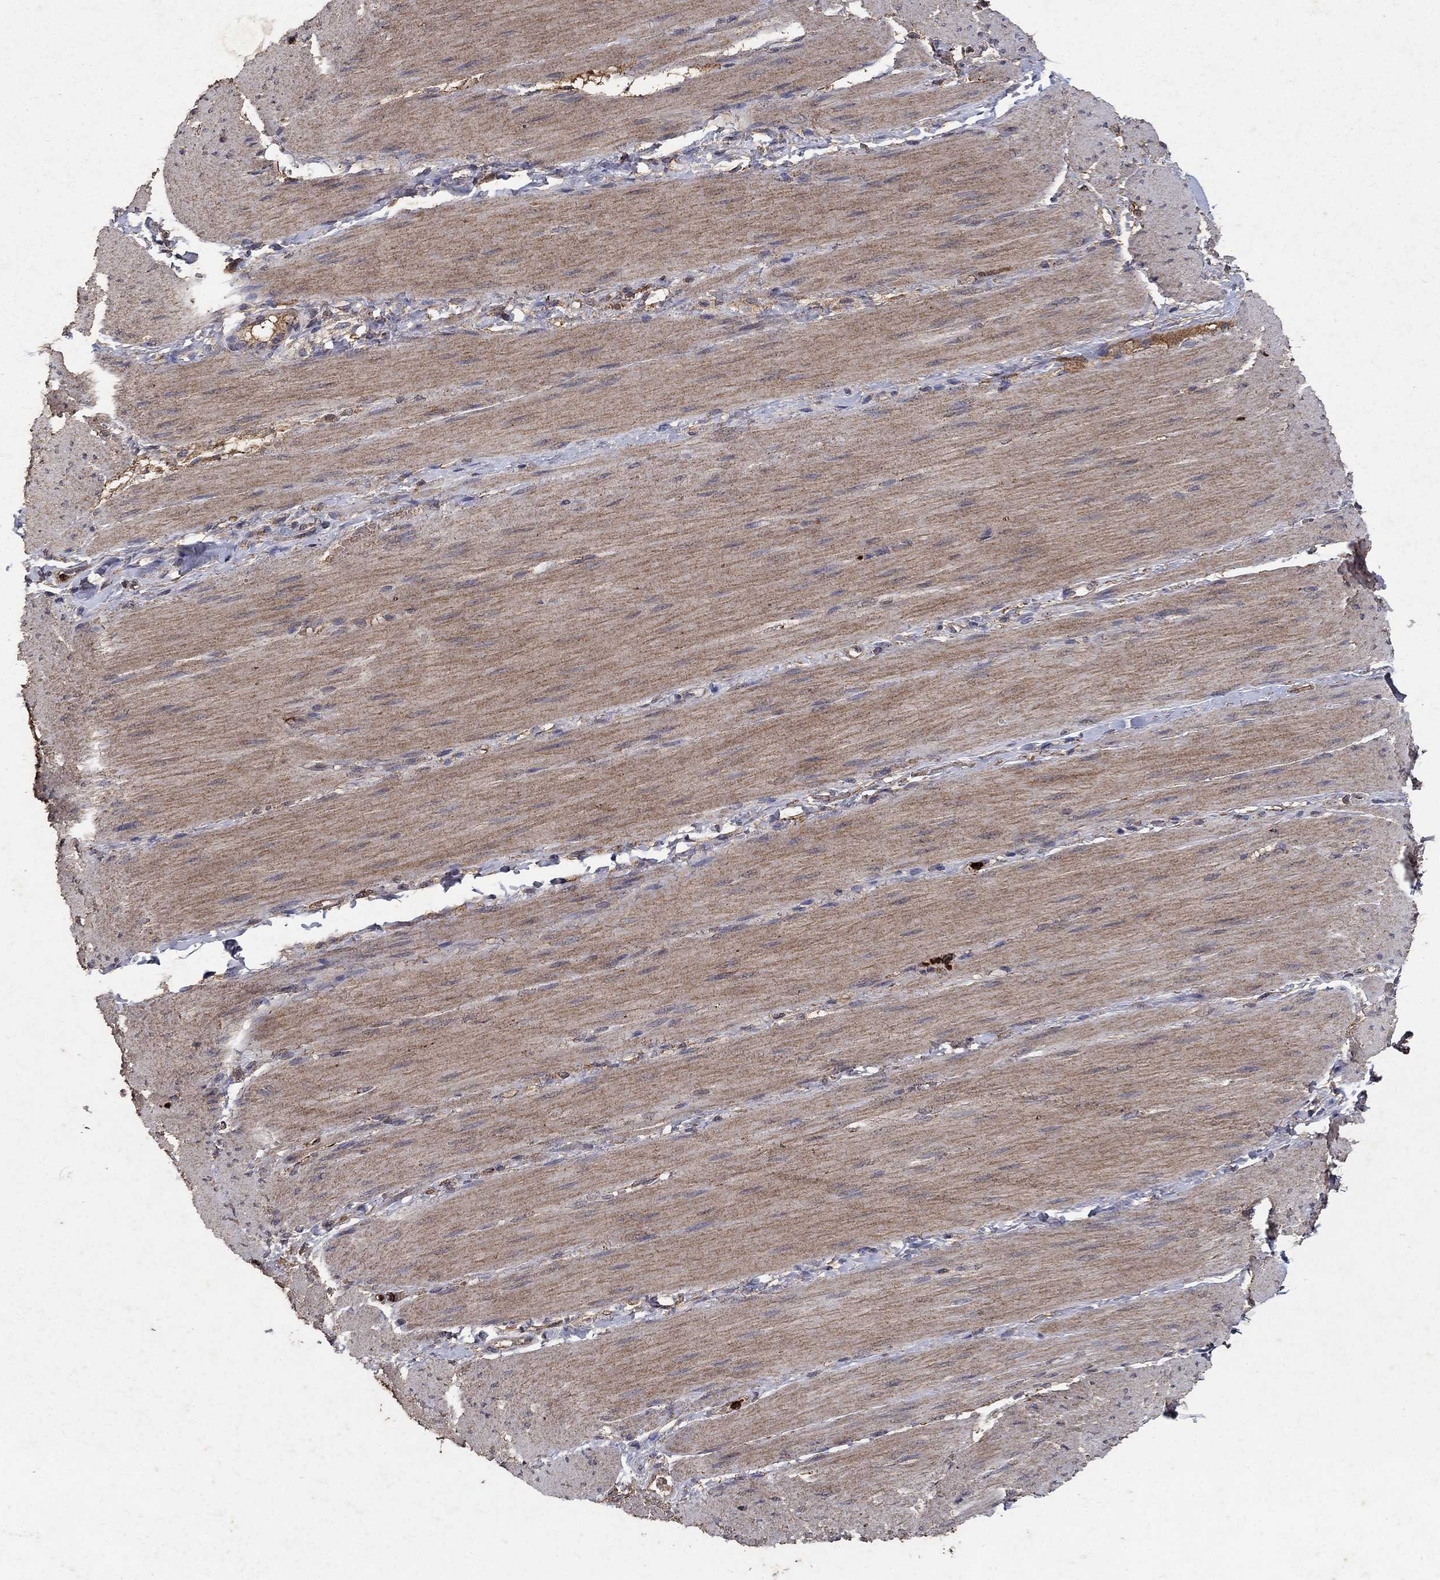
{"staining": {"intensity": "negative", "quantity": "none", "location": "none"}, "tissue": "adipose tissue", "cell_type": "Adipocytes", "image_type": "normal", "snomed": [{"axis": "morphology", "description": "Normal tissue, NOS"}, {"axis": "topography", "description": "Smooth muscle"}, {"axis": "topography", "description": "Duodenum"}, {"axis": "topography", "description": "Peripheral nerve tissue"}], "caption": "Protein analysis of unremarkable adipose tissue reveals no significant positivity in adipocytes.", "gene": "CD24", "patient": {"sex": "female", "age": 61}}